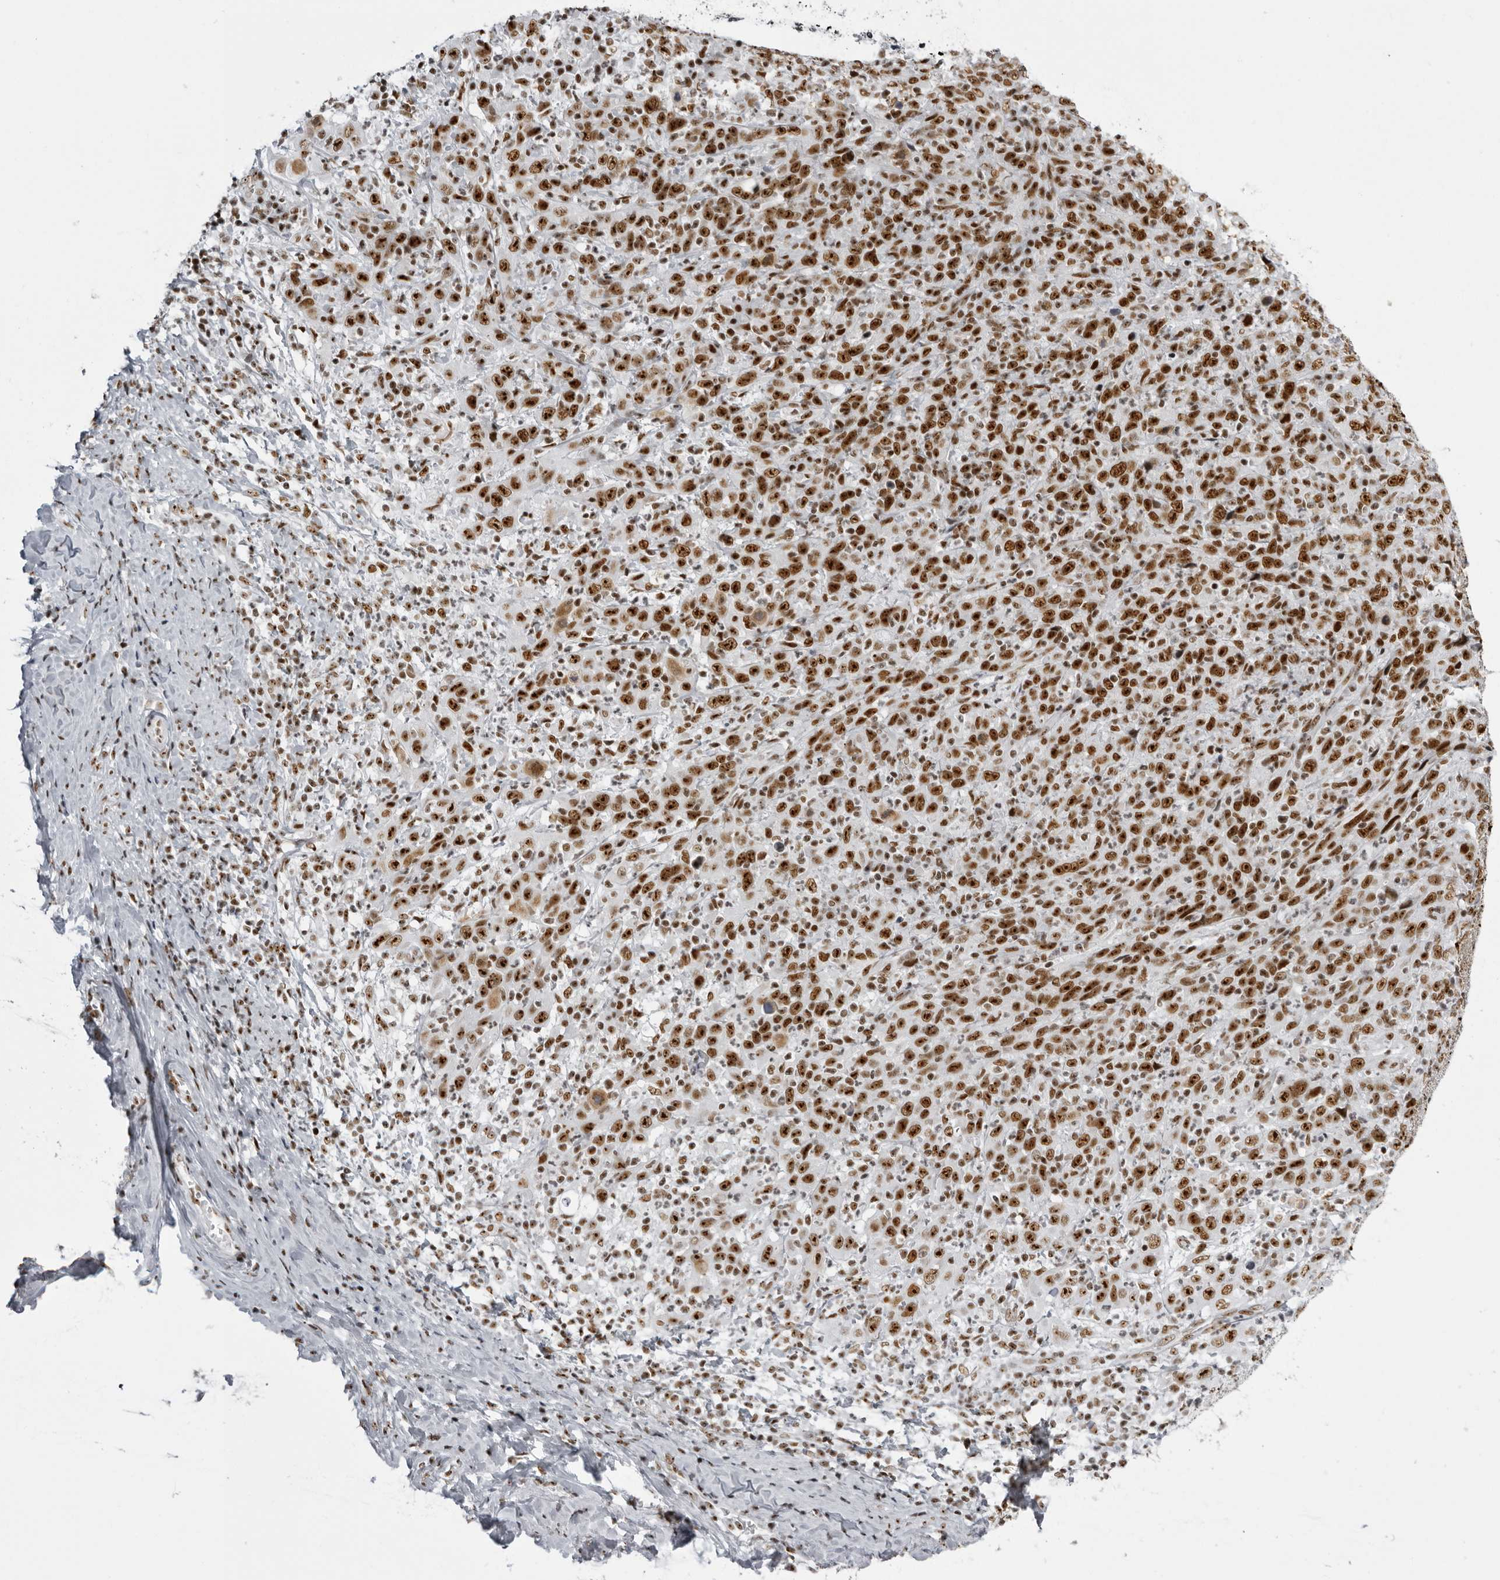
{"staining": {"intensity": "strong", "quantity": ">75%", "location": "nuclear"}, "tissue": "cervical cancer", "cell_type": "Tumor cells", "image_type": "cancer", "snomed": [{"axis": "morphology", "description": "Squamous cell carcinoma, NOS"}, {"axis": "topography", "description": "Cervix"}], "caption": "Squamous cell carcinoma (cervical) stained with IHC demonstrates strong nuclear staining in about >75% of tumor cells.", "gene": "DHX9", "patient": {"sex": "female", "age": 46}}